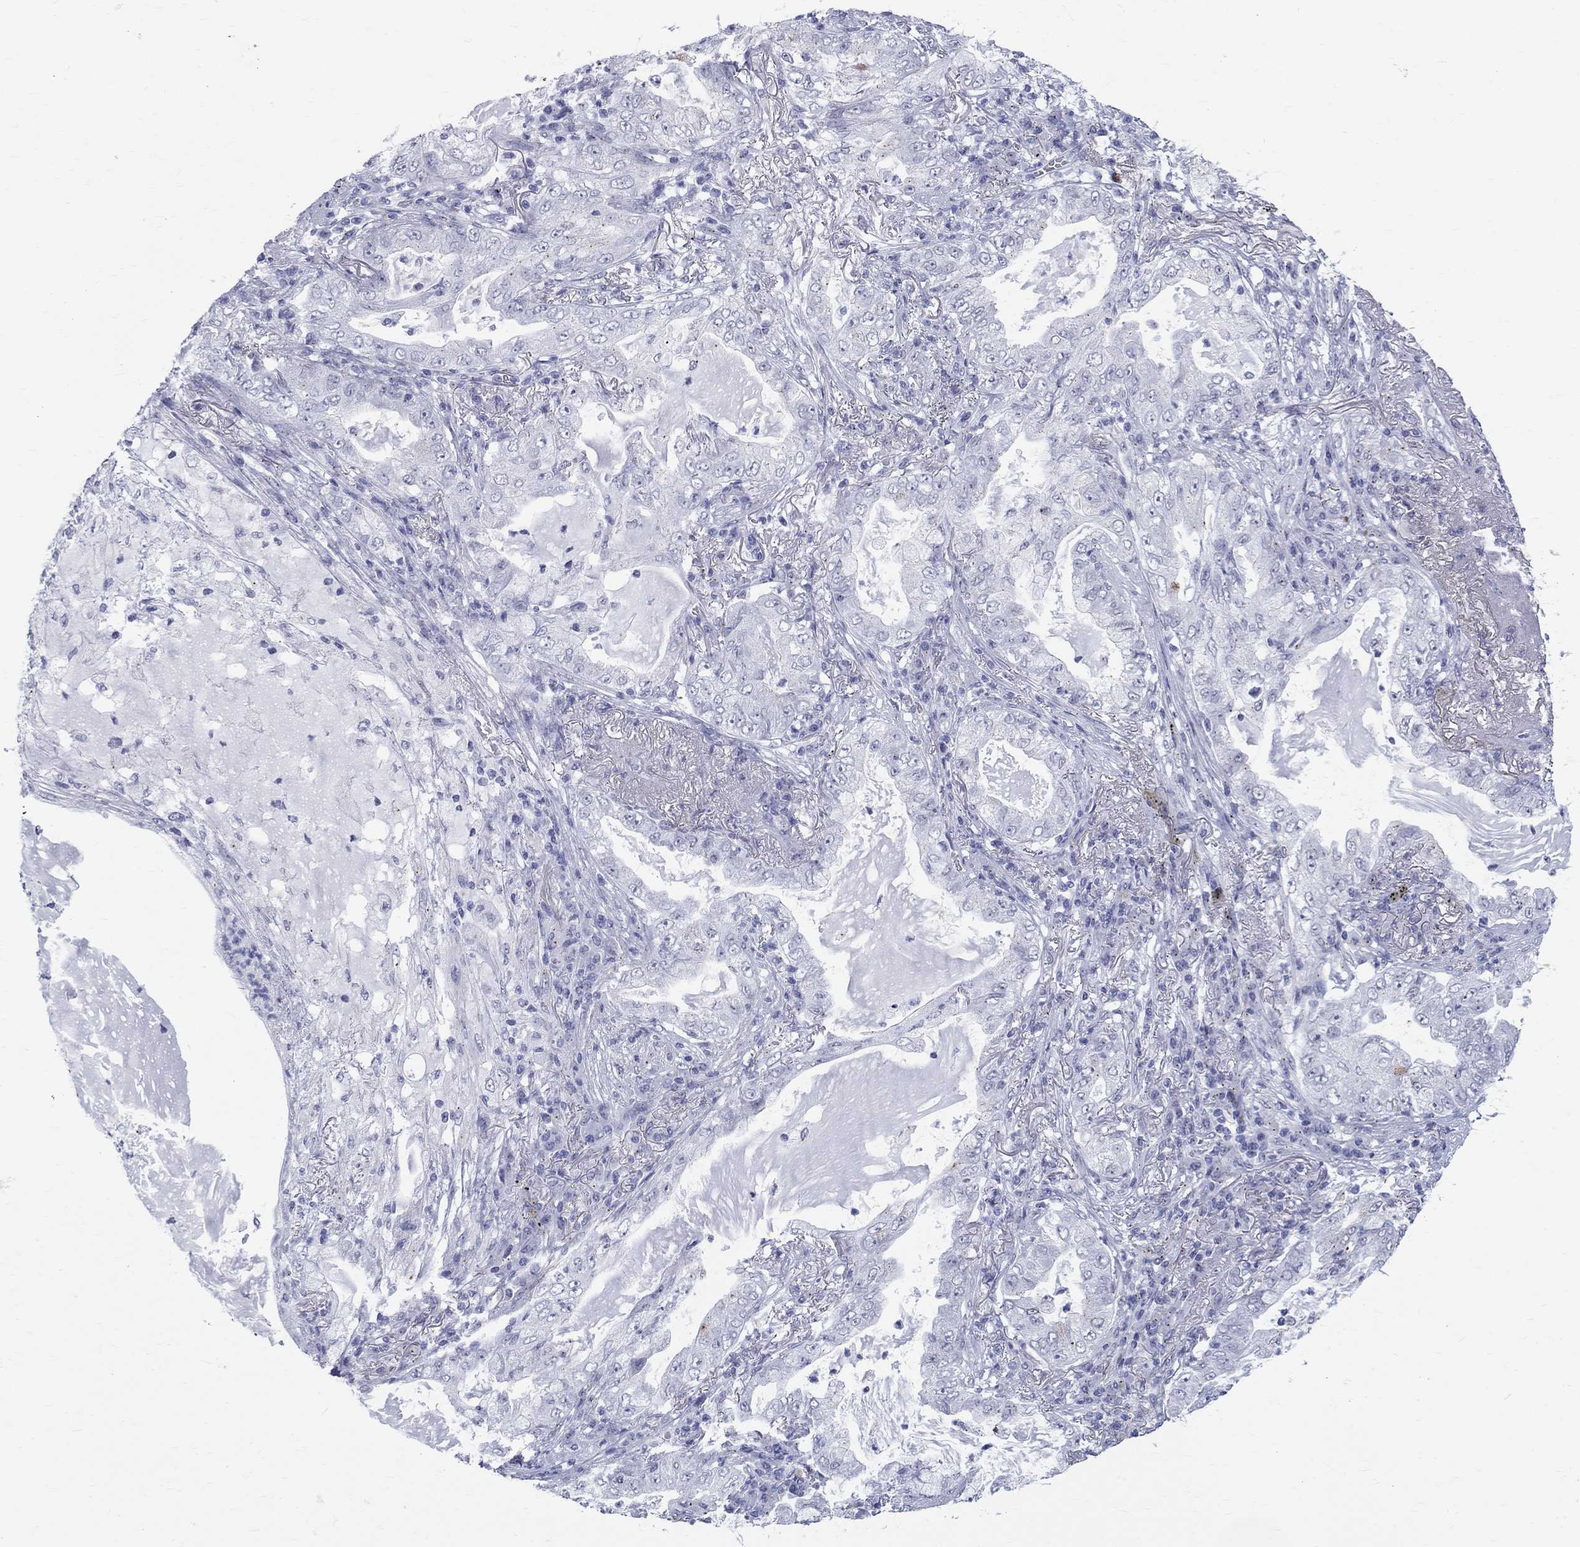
{"staining": {"intensity": "negative", "quantity": "none", "location": "none"}, "tissue": "lung cancer", "cell_type": "Tumor cells", "image_type": "cancer", "snomed": [{"axis": "morphology", "description": "Adenocarcinoma, NOS"}, {"axis": "topography", "description": "Lung"}], "caption": "Immunohistochemistry (IHC) of adenocarcinoma (lung) demonstrates no expression in tumor cells. Nuclei are stained in blue.", "gene": "CEP43", "patient": {"sex": "female", "age": 73}}